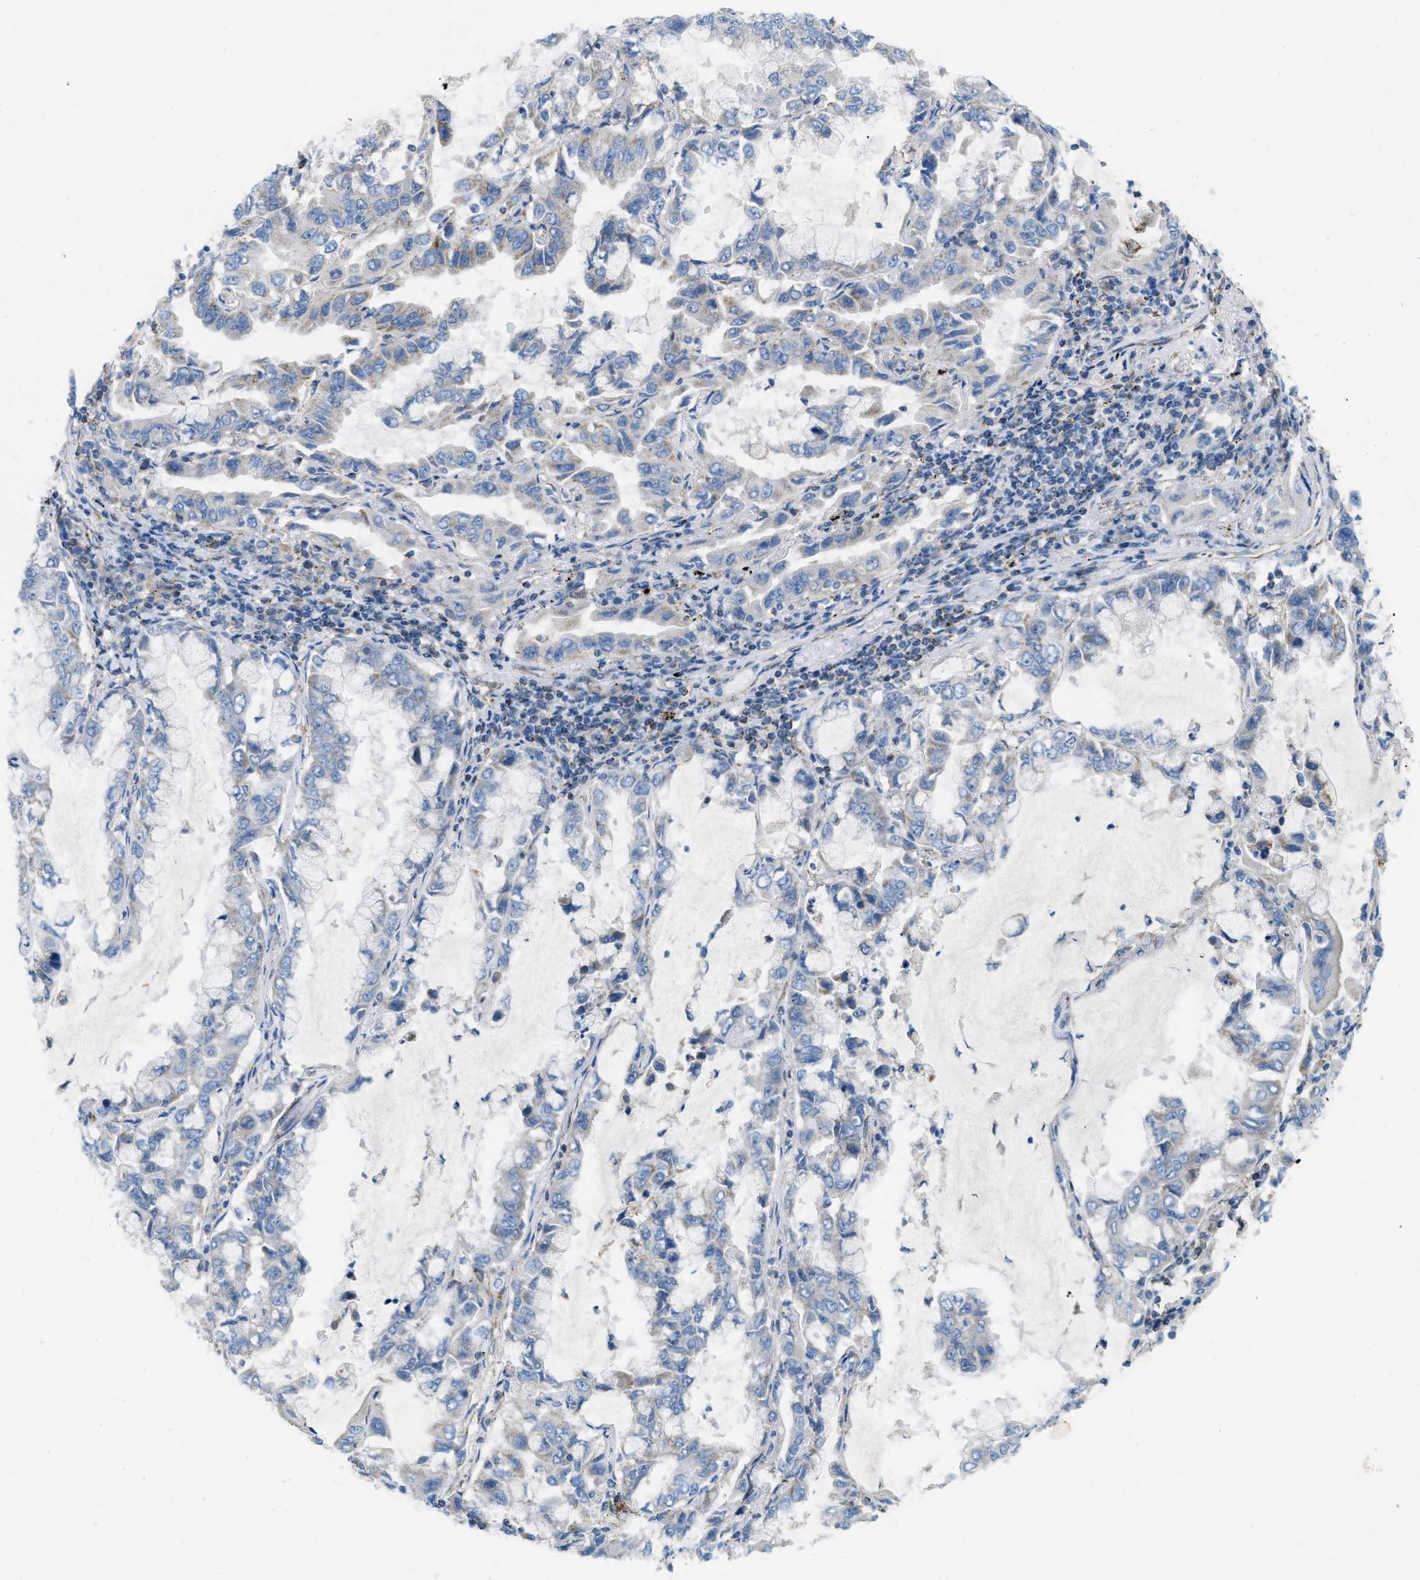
{"staining": {"intensity": "weak", "quantity": "<25%", "location": "cytoplasmic/membranous"}, "tissue": "lung cancer", "cell_type": "Tumor cells", "image_type": "cancer", "snomed": [{"axis": "morphology", "description": "Adenocarcinoma, NOS"}, {"axis": "topography", "description": "Lung"}], "caption": "A high-resolution image shows IHC staining of lung cancer, which displays no significant positivity in tumor cells.", "gene": "JADE1", "patient": {"sex": "male", "age": 64}}